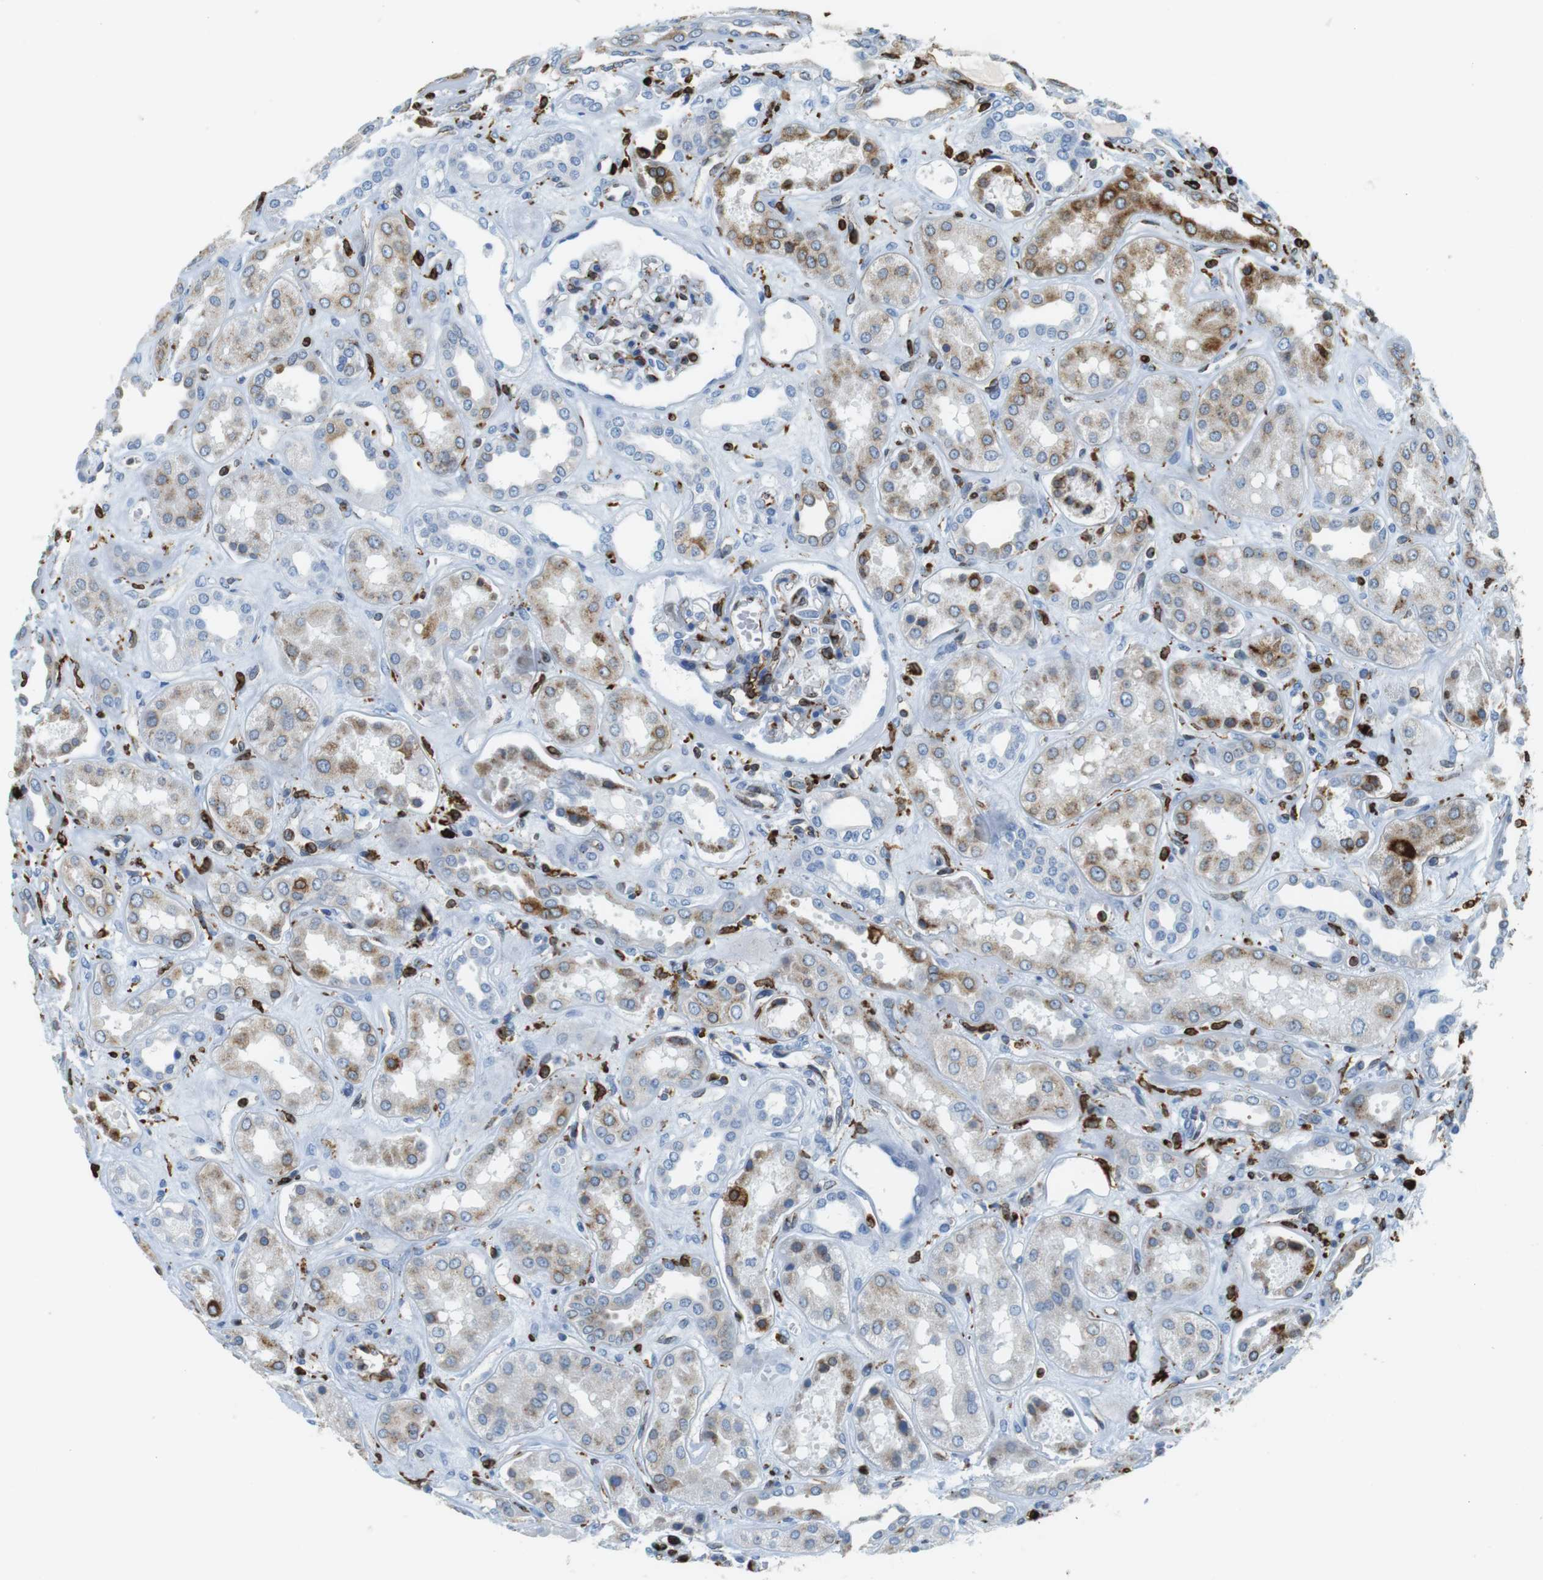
{"staining": {"intensity": "strong", "quantity": "25%-75%", "location": "cytoplasmic/membranous"}, "tissue": "kidney", "cell_type": "Cells in glomeruli", "image_type": "normal", "snomed": [{"axis": "morphology", "description": "Normal tissue, NOS"}, {"axis": "topography", "description": "Kidney"}], "caption": "Protein expression analysis of normal kidney displays strong cytoplasmic/membranous expression in approximately 25%-75% of cells in glomeruli.", "gene": "CIITA", "patient": {"sex": "male", "age": 59}}